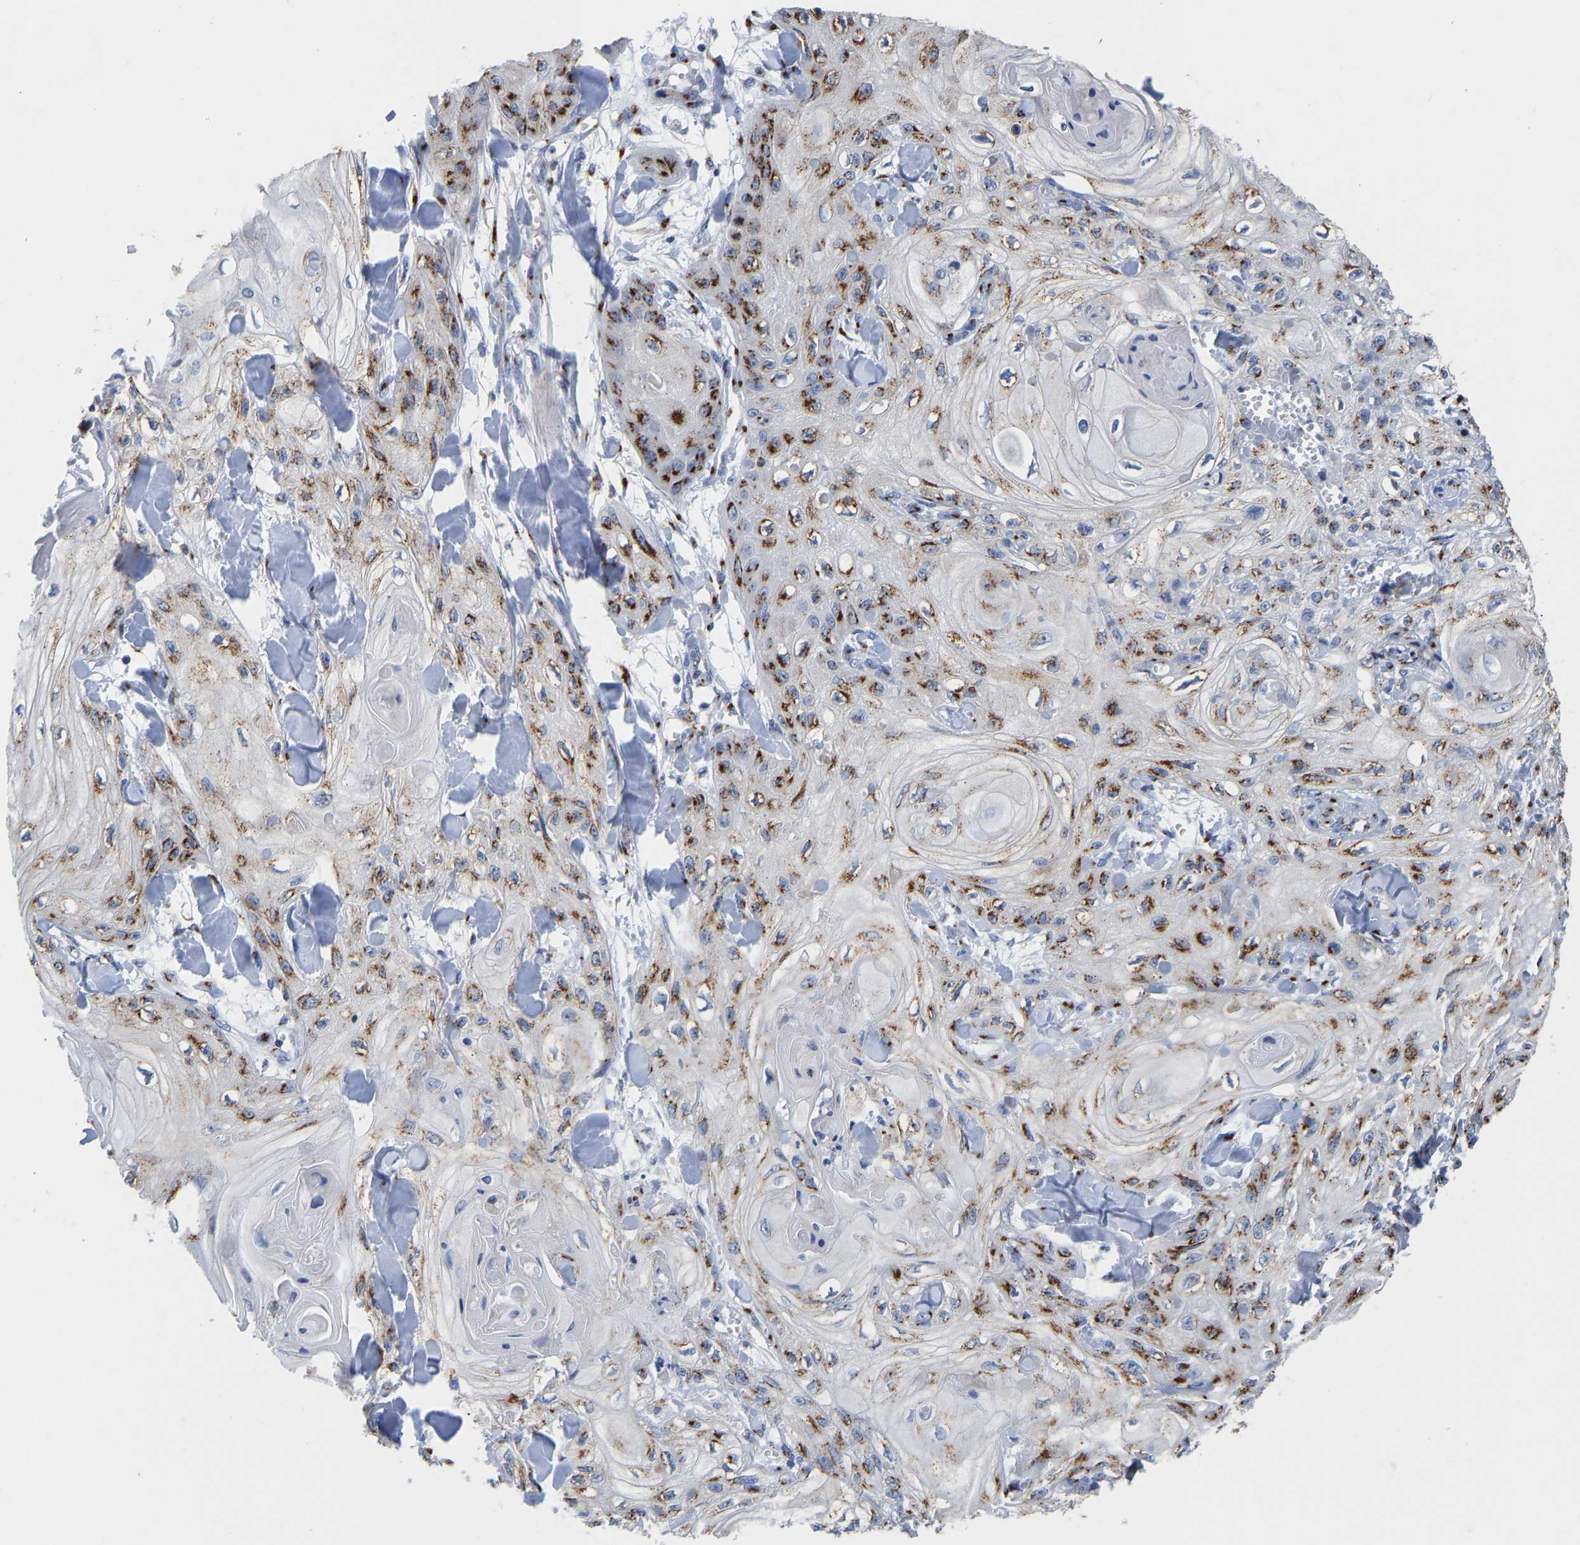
{"staining": {"intensity": "strong", "quantity": ">75%", "location": "cytoplasmic/membranous"}, "tissue": "skin cancer", "cell_type": "Tumor cells", "image_type": "cancer", "snomed": [{"axis": "morphology", "description": "Squamous cell carcinoma, NOS"}, {"axis": "topography", "description": "Skin"}], "caption": "This histopathology image shows IHC staining of skin cancer (squamous cell carcinoma), with high strong cytoplasmic/membranous positivity in approximately >75% of tumor cells.", "gene": "TMEM87A", "patient": {"sex": "male", "age": 74}}